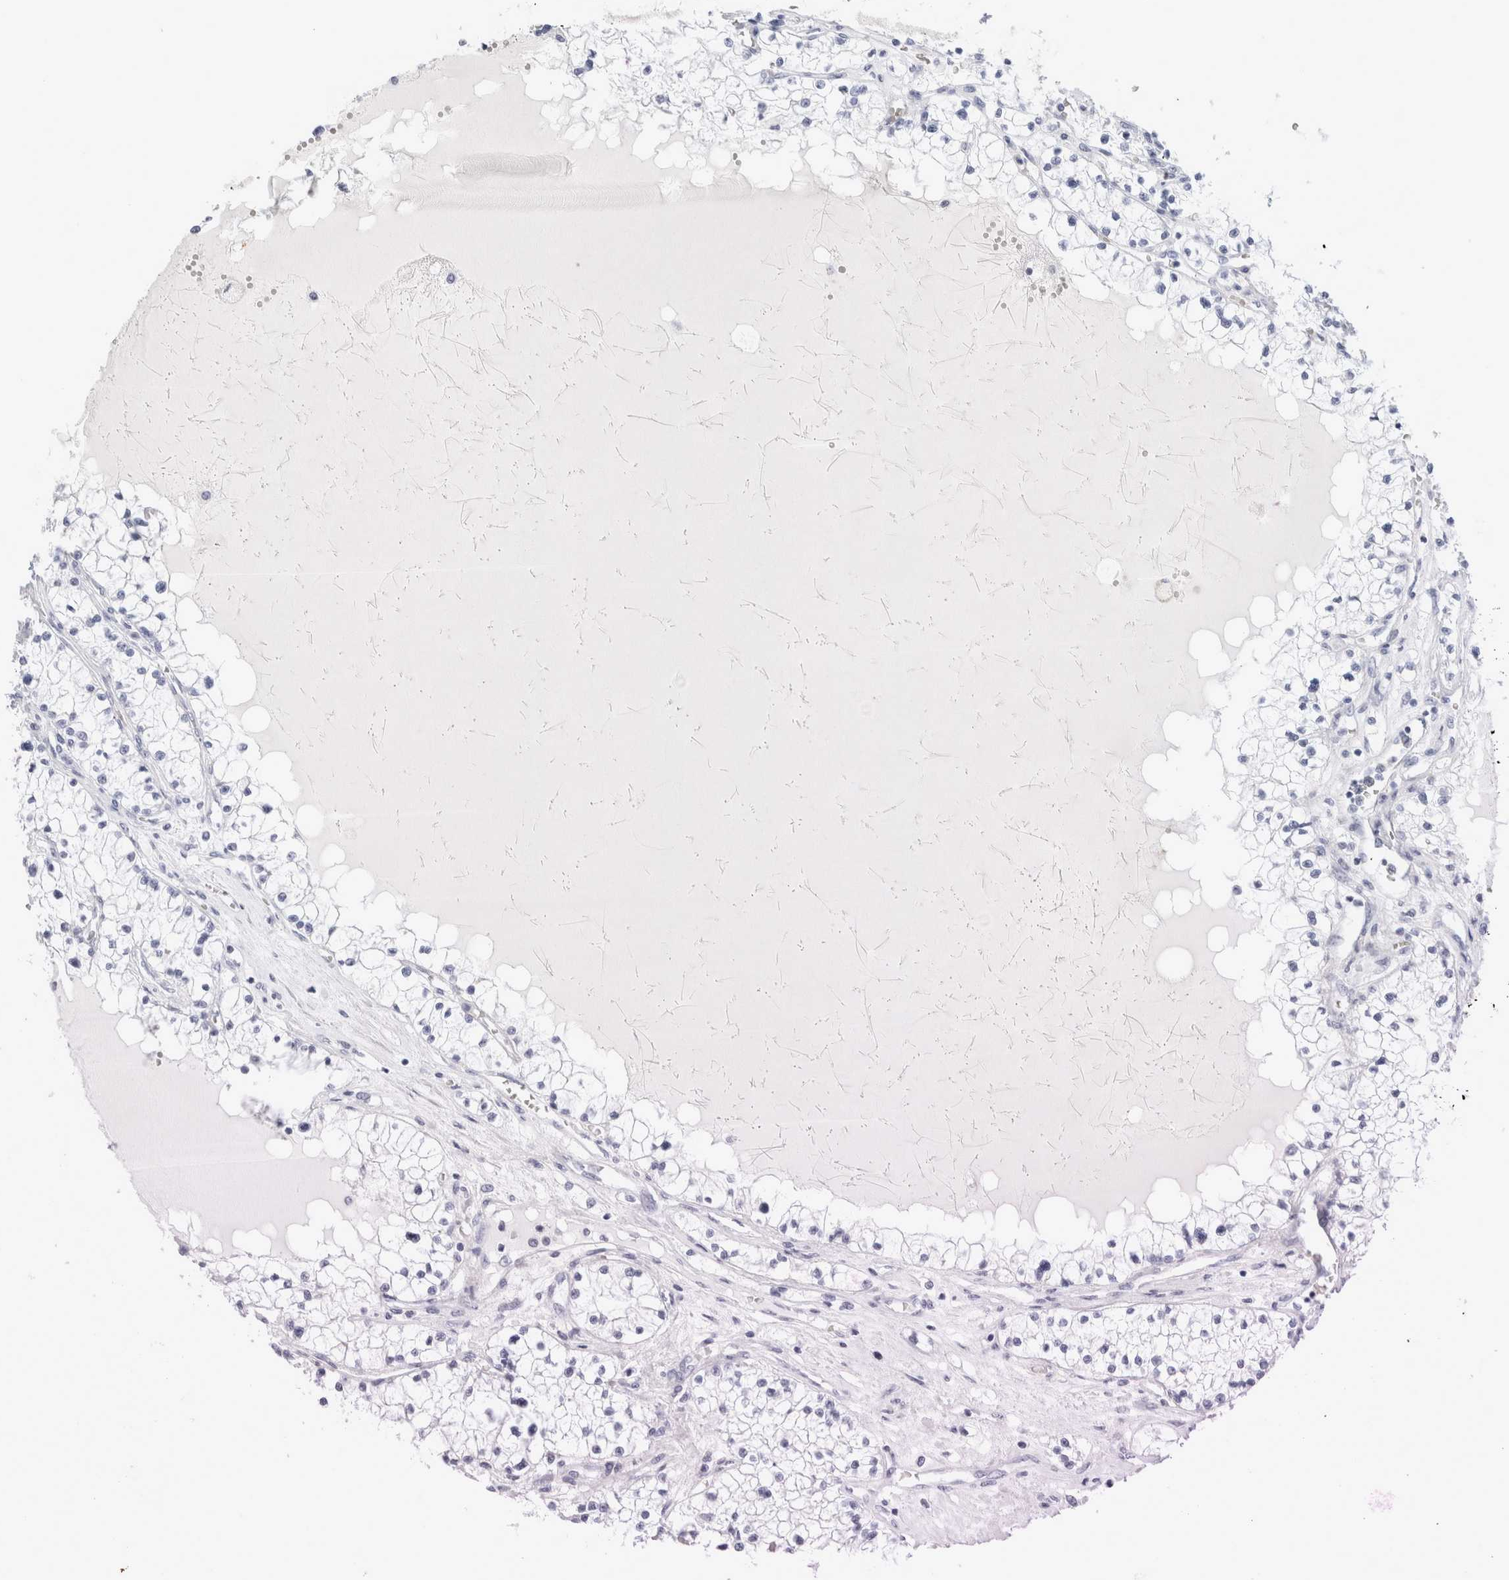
{"staining": {"intensity": "negative", "quantity": "none", "location": "none"}, "tissue": "renal cancer", "cell_type": "Tumor cells", "image_type": "cancer", "snomed": [{"axis": "morphology", "description": "Normal tissue, NOS"}, {"axis": "morphology", "description": "Adenocarcinoma, NOS"}, {"axis": "topography", "description": "Kidney"}], "caption": "A high-resolution image shows IHC staining of renal adenocarcinoma, which shows no significant expression in tumor cells.", "gene": "MUC15", "patient": {"sex": "male", "age": 68}}